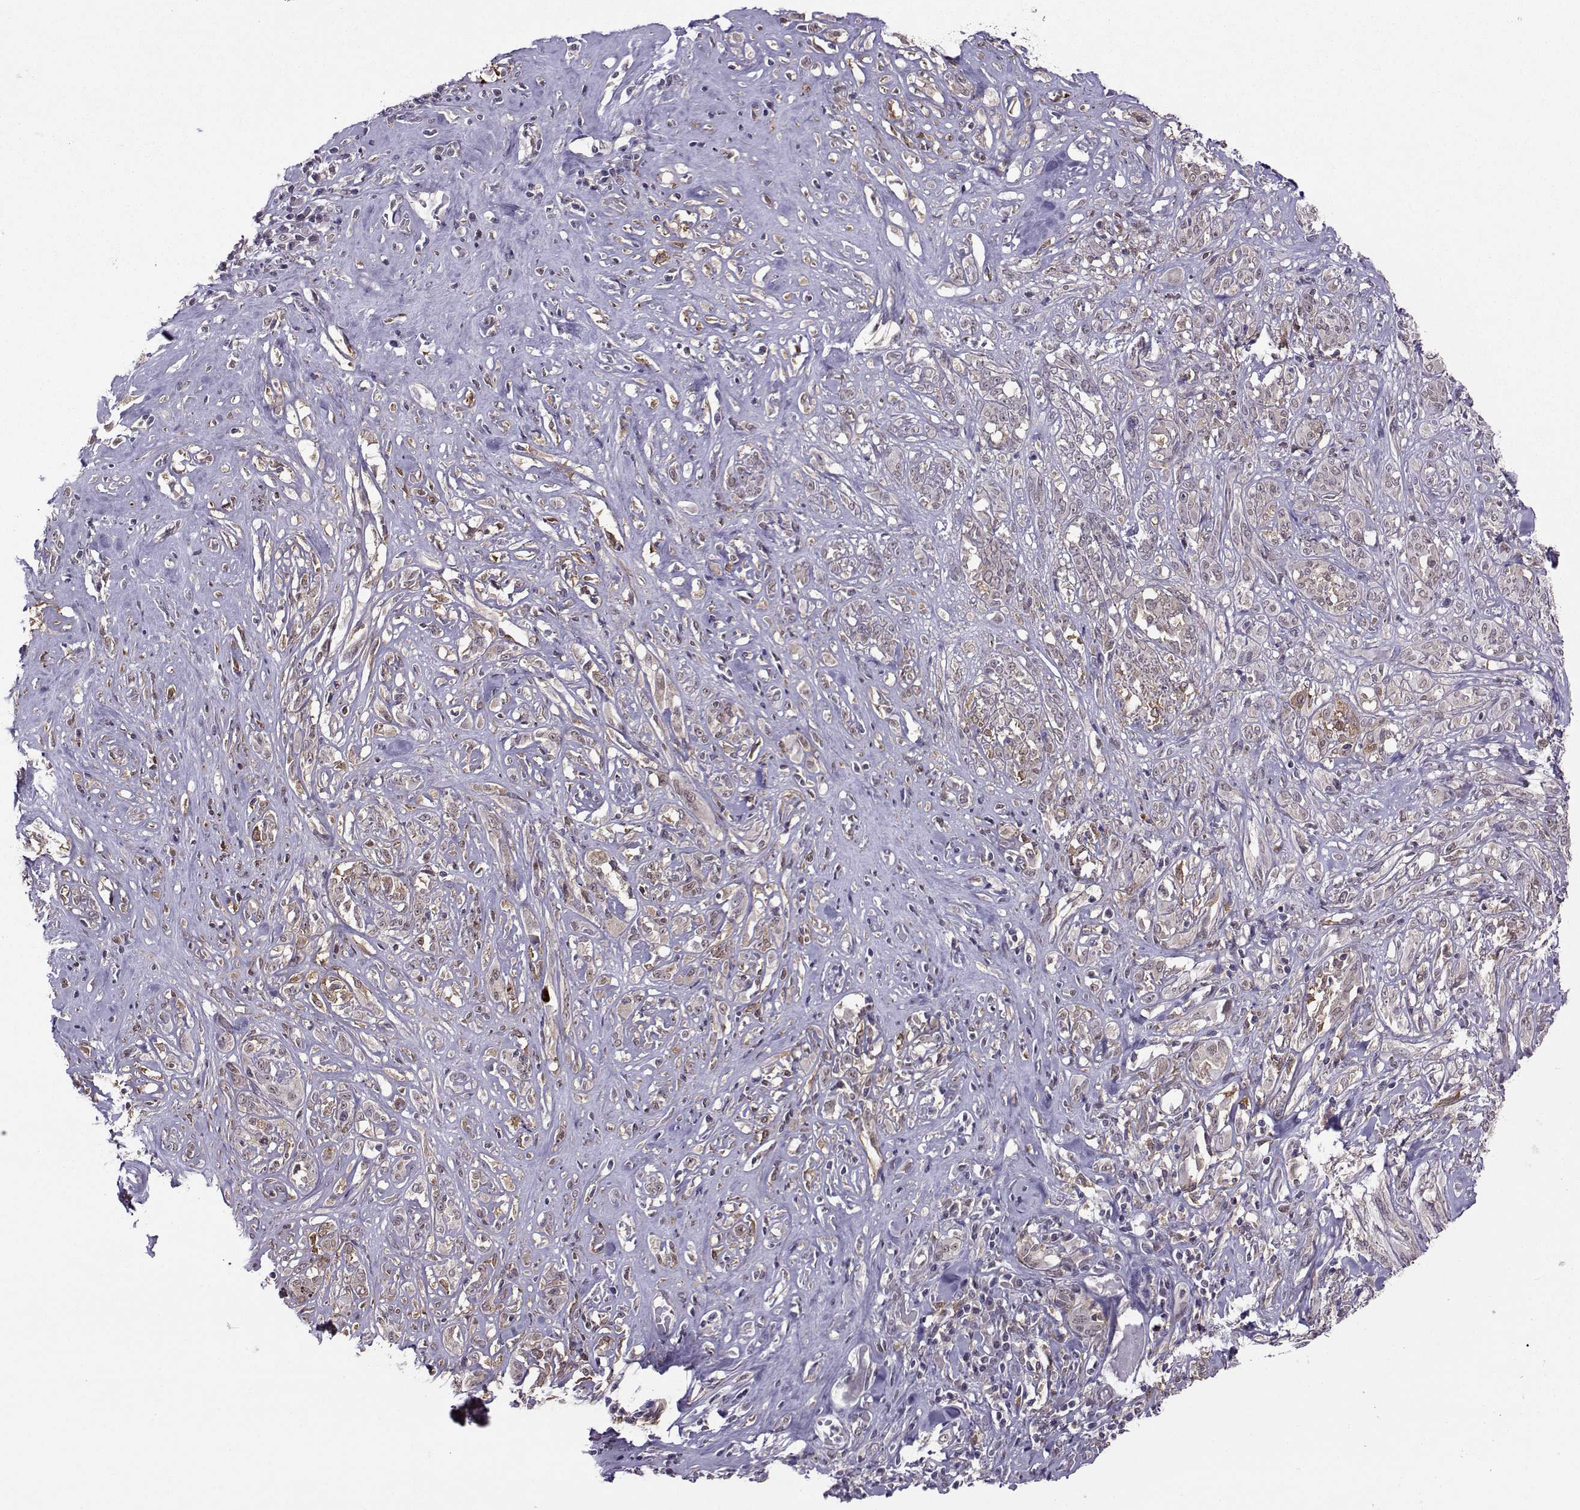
{"staining": {"intensity": "weak", "quantity": ">75%", "location": "cytoplasmic/membranous"}, "tissue": "melanoma", "cell_type": "Tumor cells", "image_type": "cancer", "snomed": [{"axis": "morphology", "description": "Malignant melanoma, NOS"}, {"axis": "topography", "description": "Skin"}], "caption": "Protein expression analysis of human melanoma reveals weak cytoplasmic/membranous staining in about >75% of tumor cells. The staining was performed using DAB, with brown indicating positive protein expression. Nuclei are stained blue with hematoxylin.", "gene": "DDX20", "patient": {"sex": "female", "age": 91}}